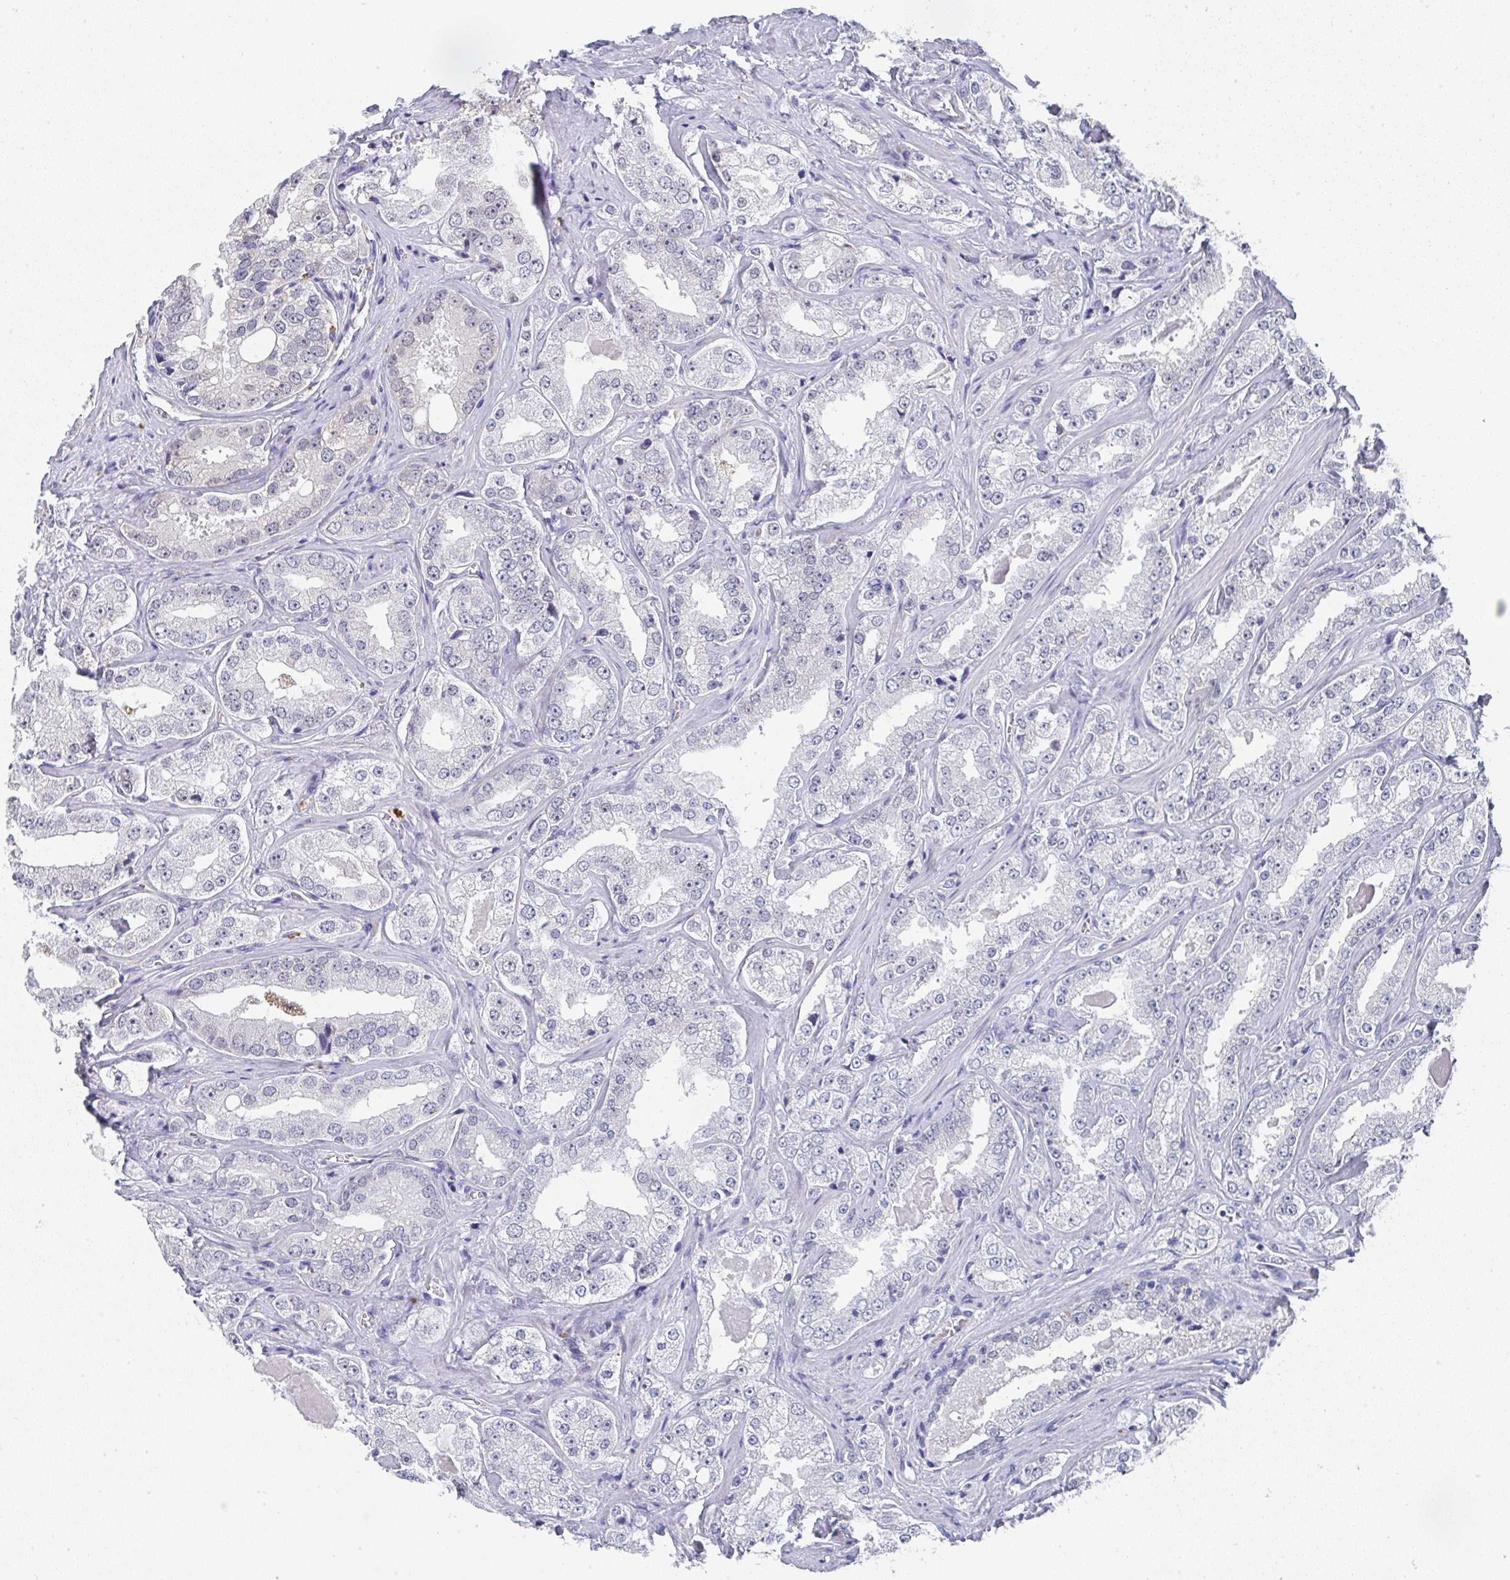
{"staining": {"intensity": "negative", "quantity": "none", "location": "none"}, "tissue": "prostate cancer", "cell_type": "Tumor cells", "image_type": "cancer", "snomed": [{"axis": "morphology", "description": "Adenocarcinoma, High grade"}, {"axis": "topography", "description": "Prostate"}], "caption": "Tumor cells show no significant protein expression in high-grade adenocarcinoma (prostate).", "gene": "NCF1", "patient": {"sex": "male", "age": 67}}